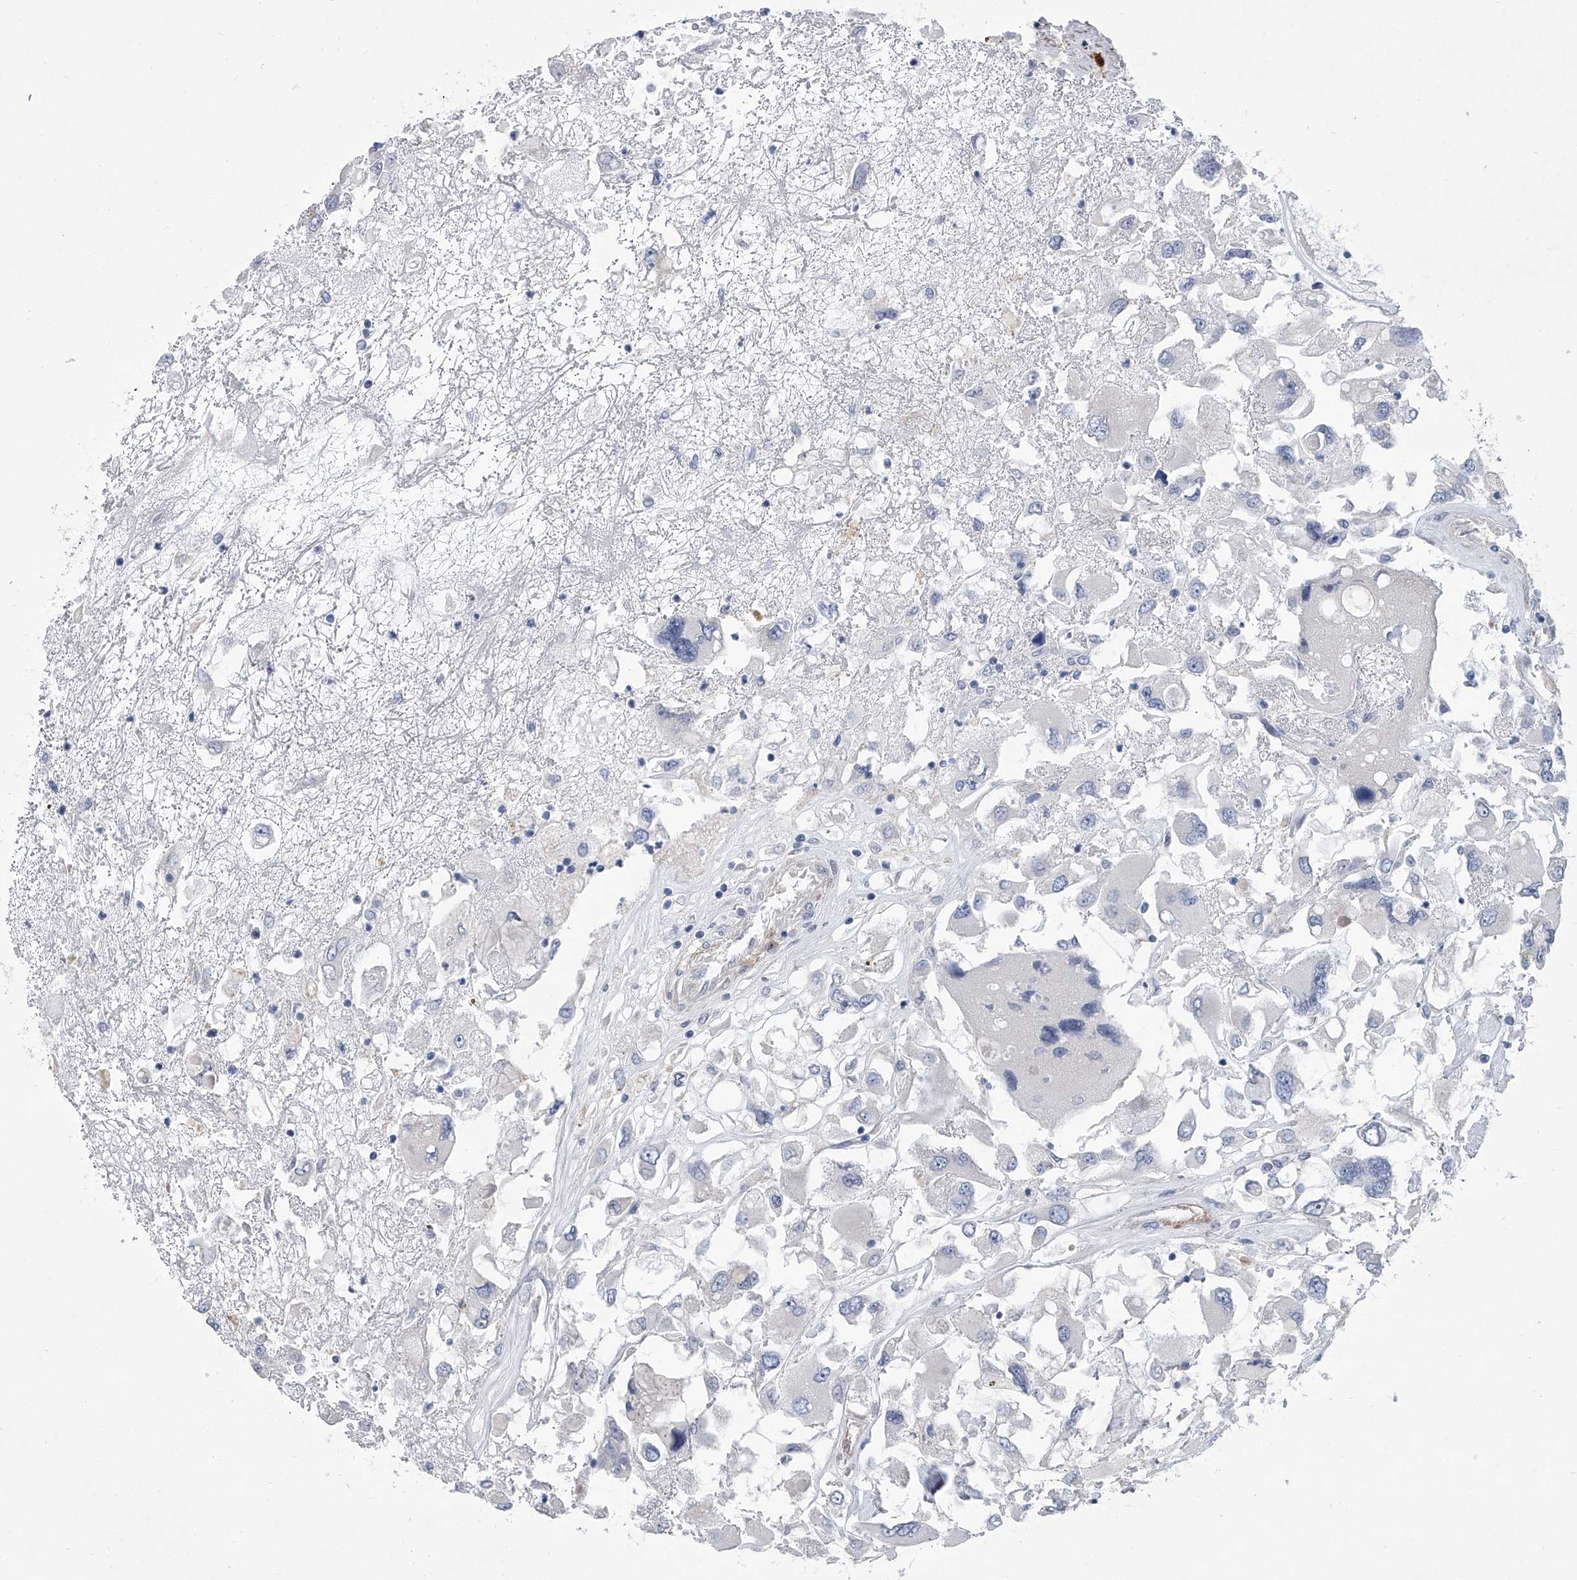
{"staining": {"intensity": "negative", "quantity": "none", "location": "none"}, "tissue": "renal cancer", "cell_type": "Tumor cells", "image_type": "cancer", "snomed": [{"axis": "morphology", "description": "Adenocarcinoma, NOS"}, {"axis": "topography", "description": "Kidney"}], "caption": "This is a photomicrograph of IHC staining of renal cancer (adenocarcinoma), which shows no staining in tumor cells.", "gene": "ALG14", "patient": {"sex": "female", "age": 52}}